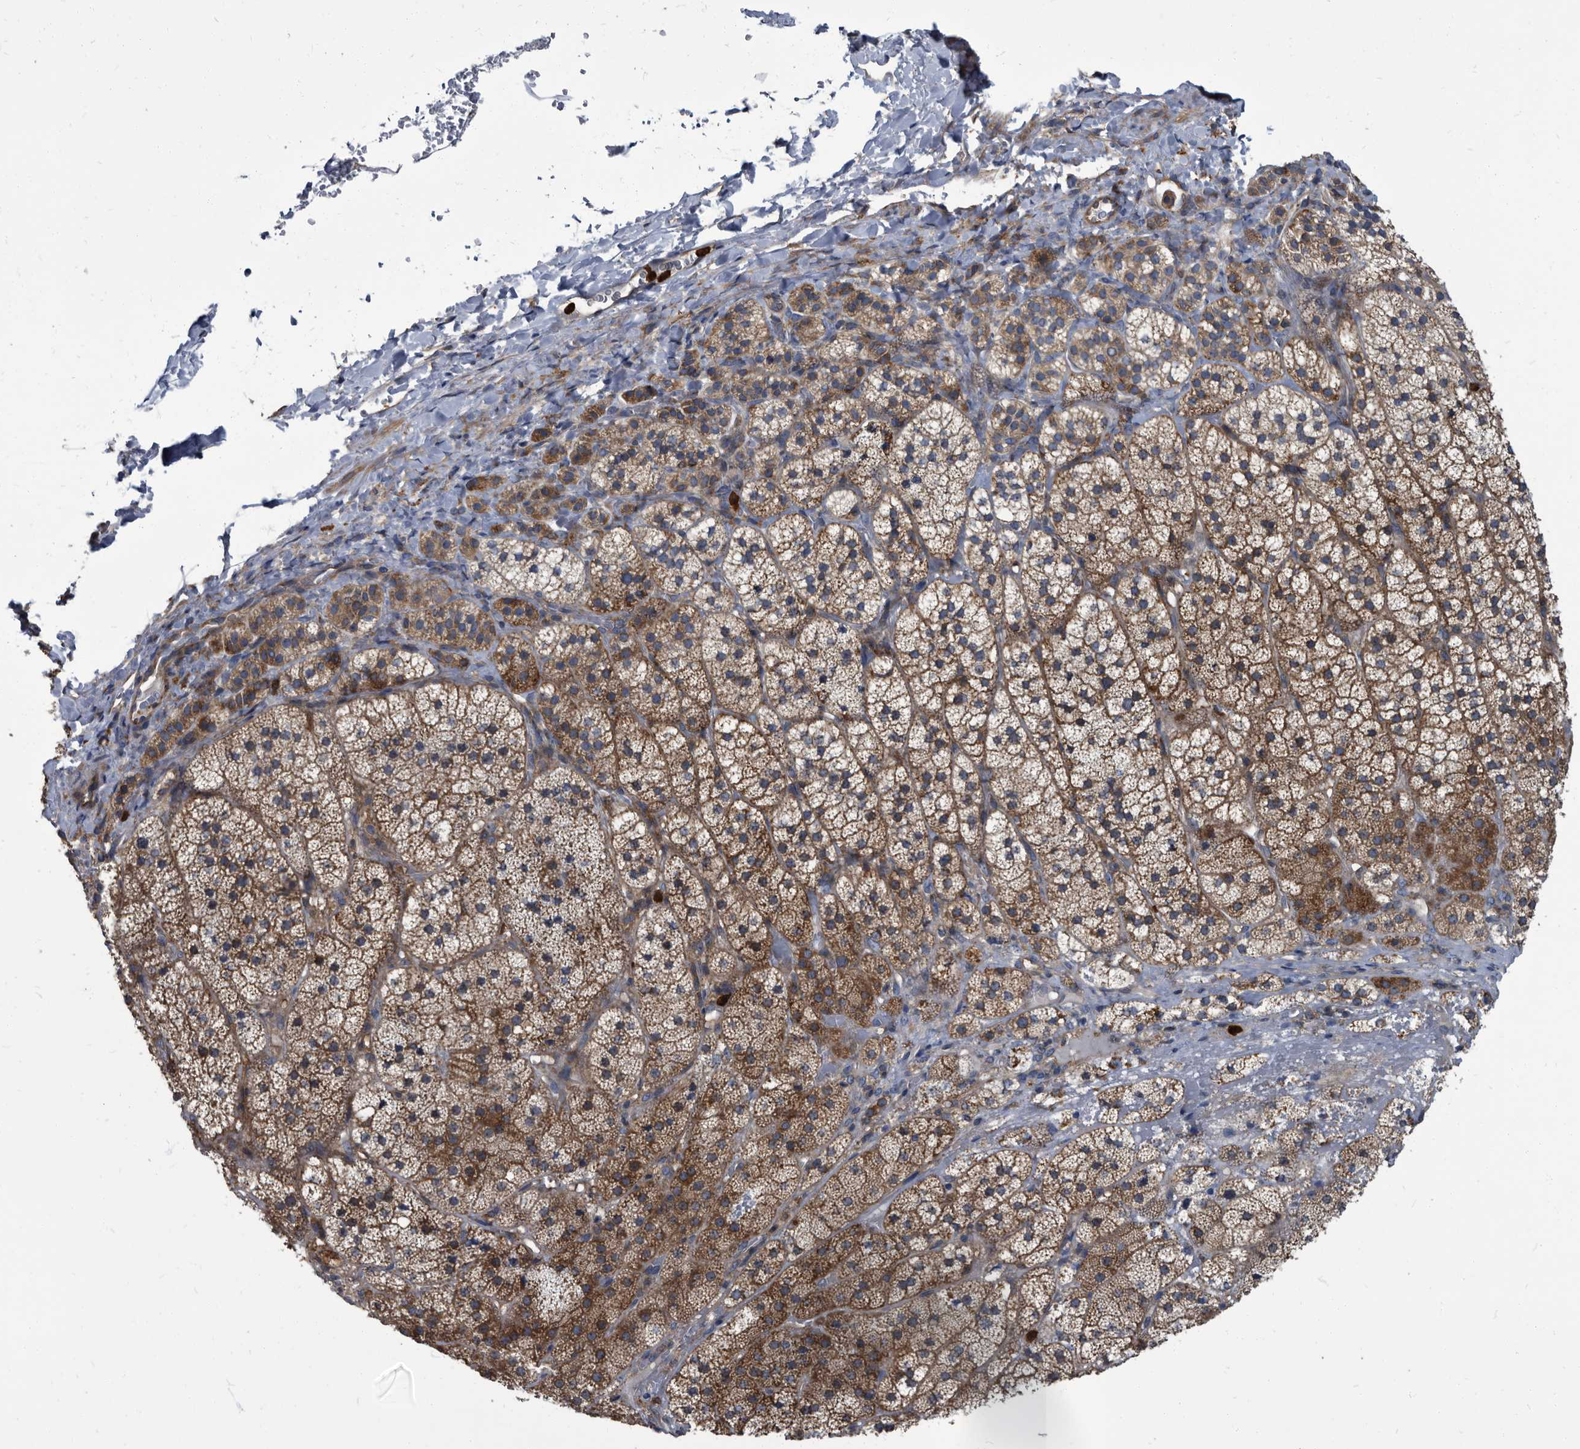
{"staining": {"intensity": "moderate", "quantity": ">75%", "location": "cytoplasmic/membranous"}, "tissue": "adrenal gland", "cell_type": "Glandular cells", "image_type": "normal", "snomed": [{"axis": "morphology", "description": "Normal tissue, NOS"}, {"axis": "topography", "description": "Adrenal gland"}], "caption": "Human adrenal gland stained with a brown dye demonstrates moderate cytoplasmic/membranous positive positivity in approximately >75% of glandular cells.", "gene": "CDV3", "patient": {"sex": "female", "age": 44}}